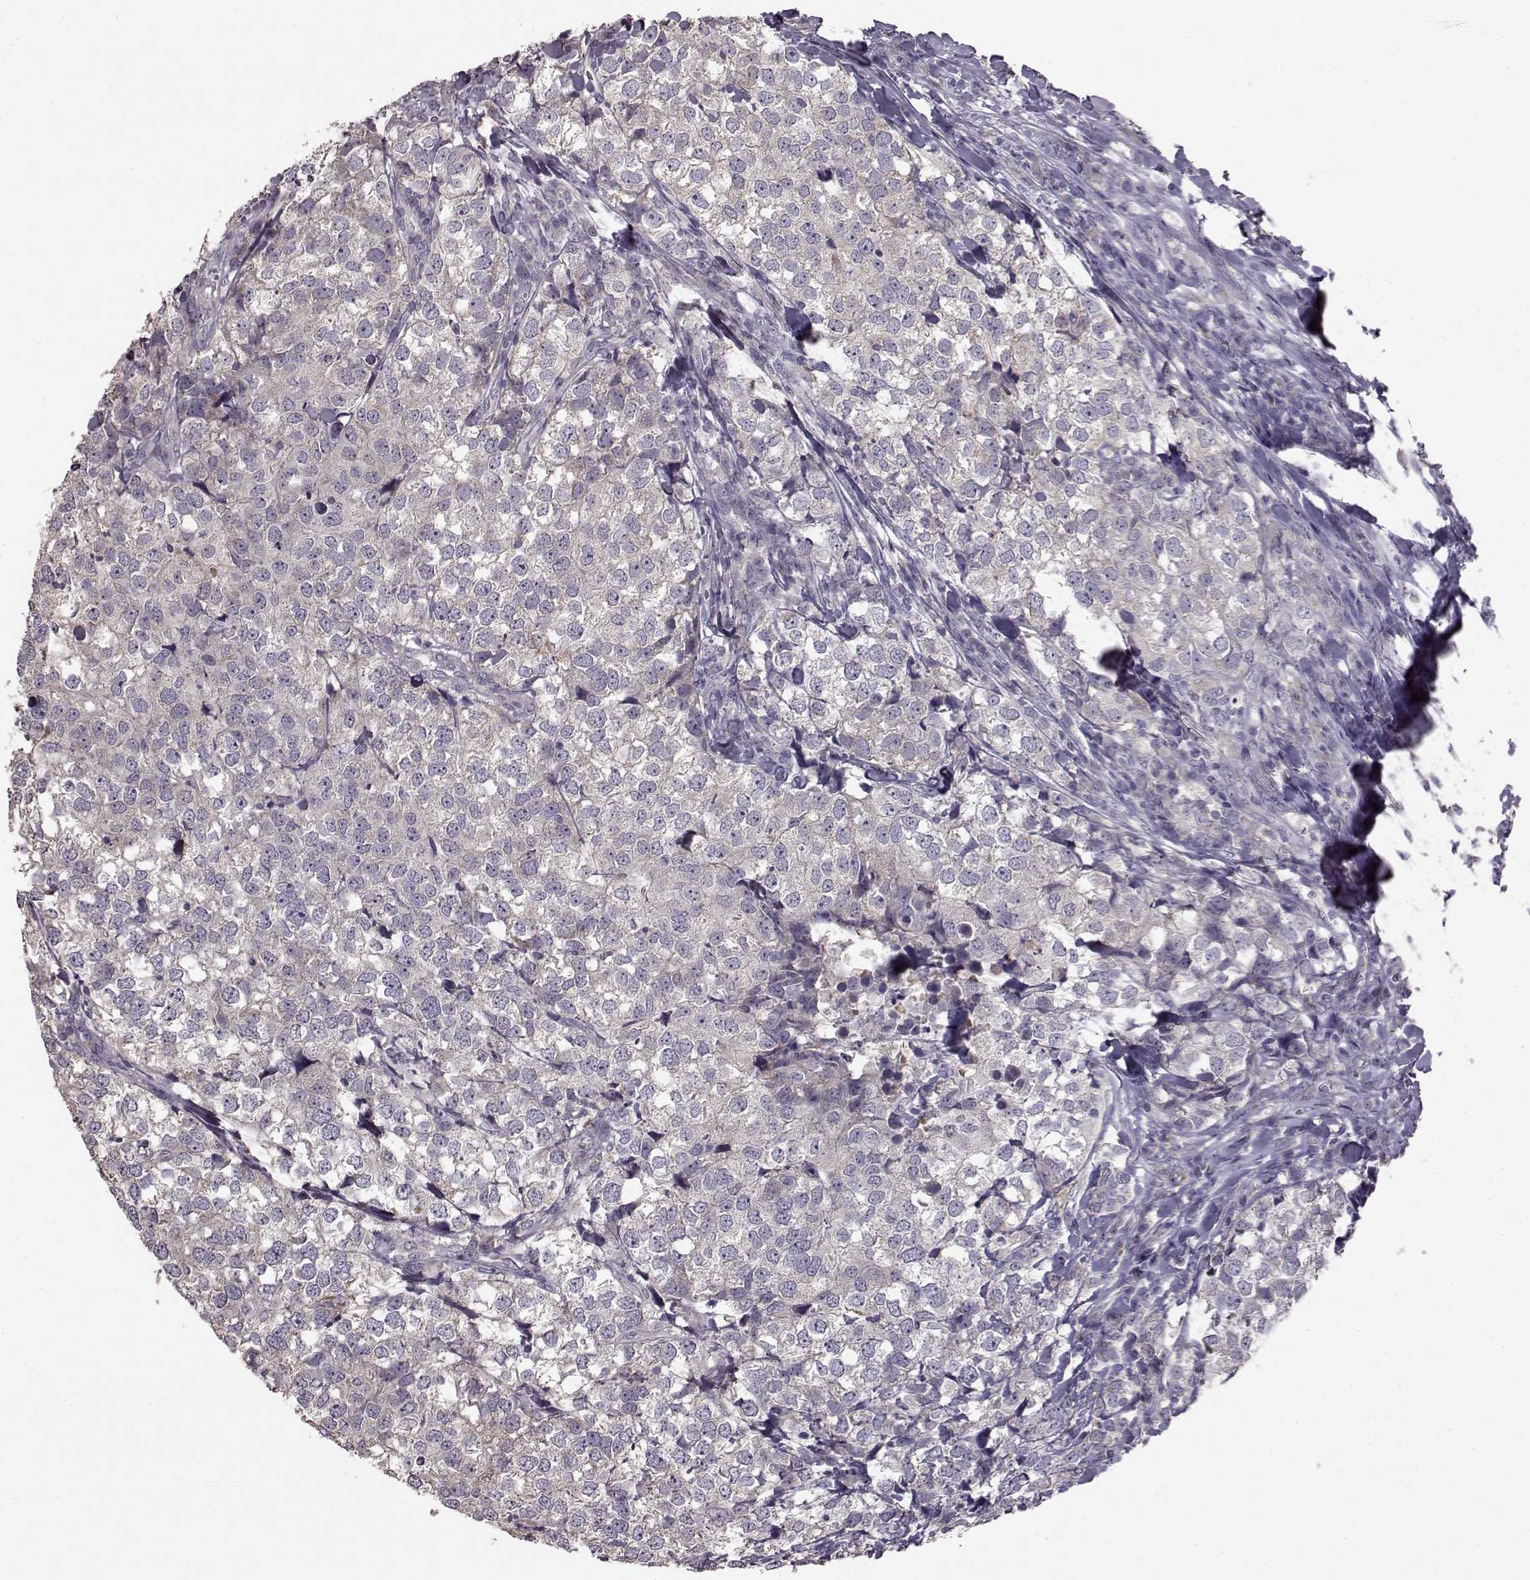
{"staining": {"intensity": "negative", "quantity": "none", "location": "none"}, "tissue": "breast cancer", "cell_type": "Tumor cells", "image_type": "cancer", "snomed": [{"axis": "morphology", "description": "Duct carcinoma"}, {"axis": "topography", "description": "Breast"}], "caption": "This is an immunohistochemistry histopathology image of human breast cancer. There is no staining in tumor cells.", "gene": "ADGRG2", "patient": {"sex": "female", "age": 30}}